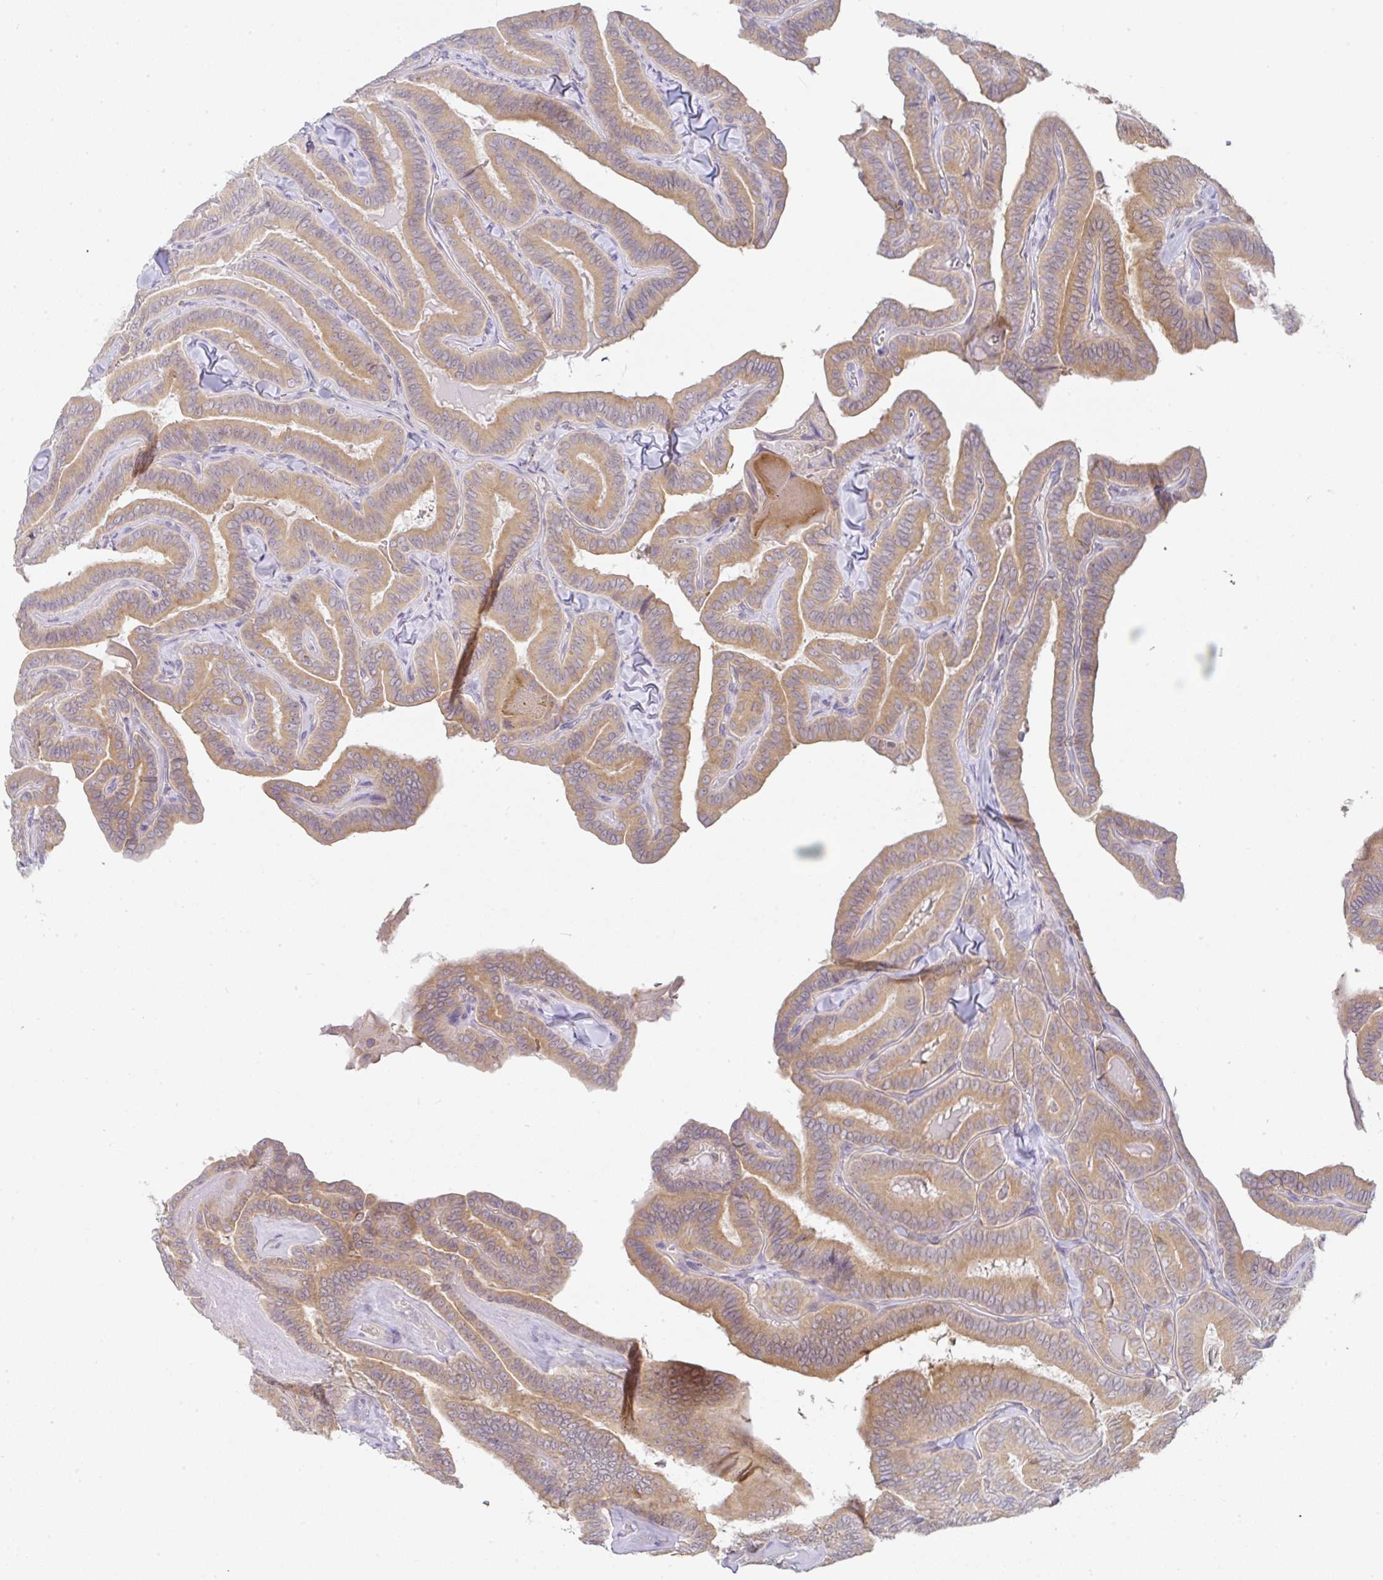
{"staining": {"intensity": "moderate", "quantity": ">75%", "location": "cytoplasmic/membranous"}, "tissue": "thyroid cancer", "cell_type": "Tumor cells", "image_type": "cancer", "snomed": [{"axis": "morphology", "description": "Papillary adenocarcinoma, NOS"}, {"axis": "topography", "description": "Thyroid gland"}], "caption": "Human thyroid papillary adenocarcinoma stained with a brown dye exhibits moderate cytoplasmic/membranous positive positivity in approximately >75% of tumor cells.", "gene": "DERL2", "patient": {"sex": "male", "age": 61}}